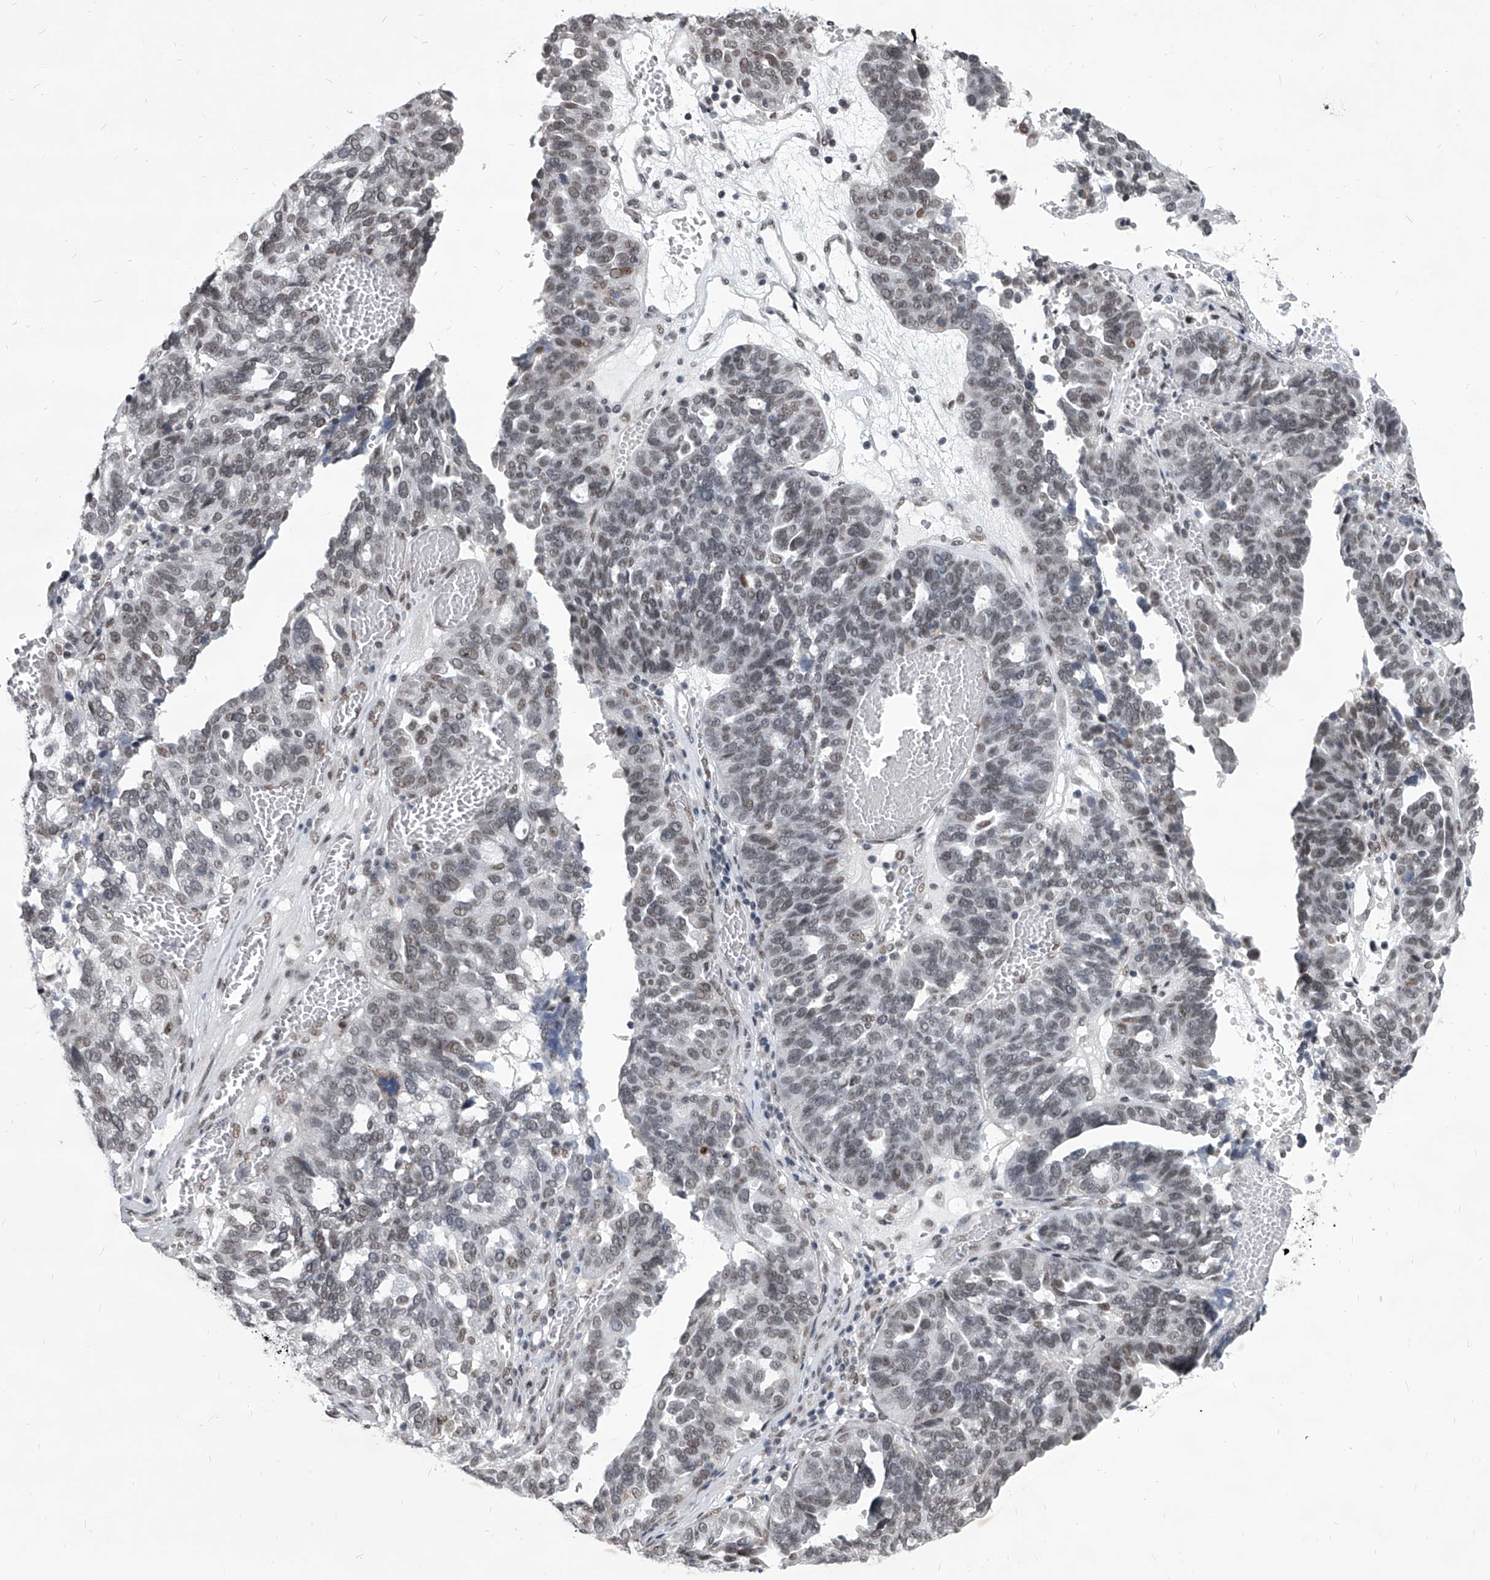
{"staining": {"intensity": "weak", "quantity": "25%-75%", "location": "nuclear"}, "tissue": "ovarian cancer", "cell_type": "Tumor cells", "image_type": "cancer", "snomed": [{"axis": "morphology", "description": "Cystadenocarcinoma, serous, NOS"}, {"axis": "topography", "description": "Ovary"}], "caption": "IHC of human serous cystadenocarcinoma (ovarian) demonstrates low levels of weak nuclear positivity in about 25%-75% of tumor cells.", "gene": "PPIL4", "patient": {"sex": "female", "age": 59}}